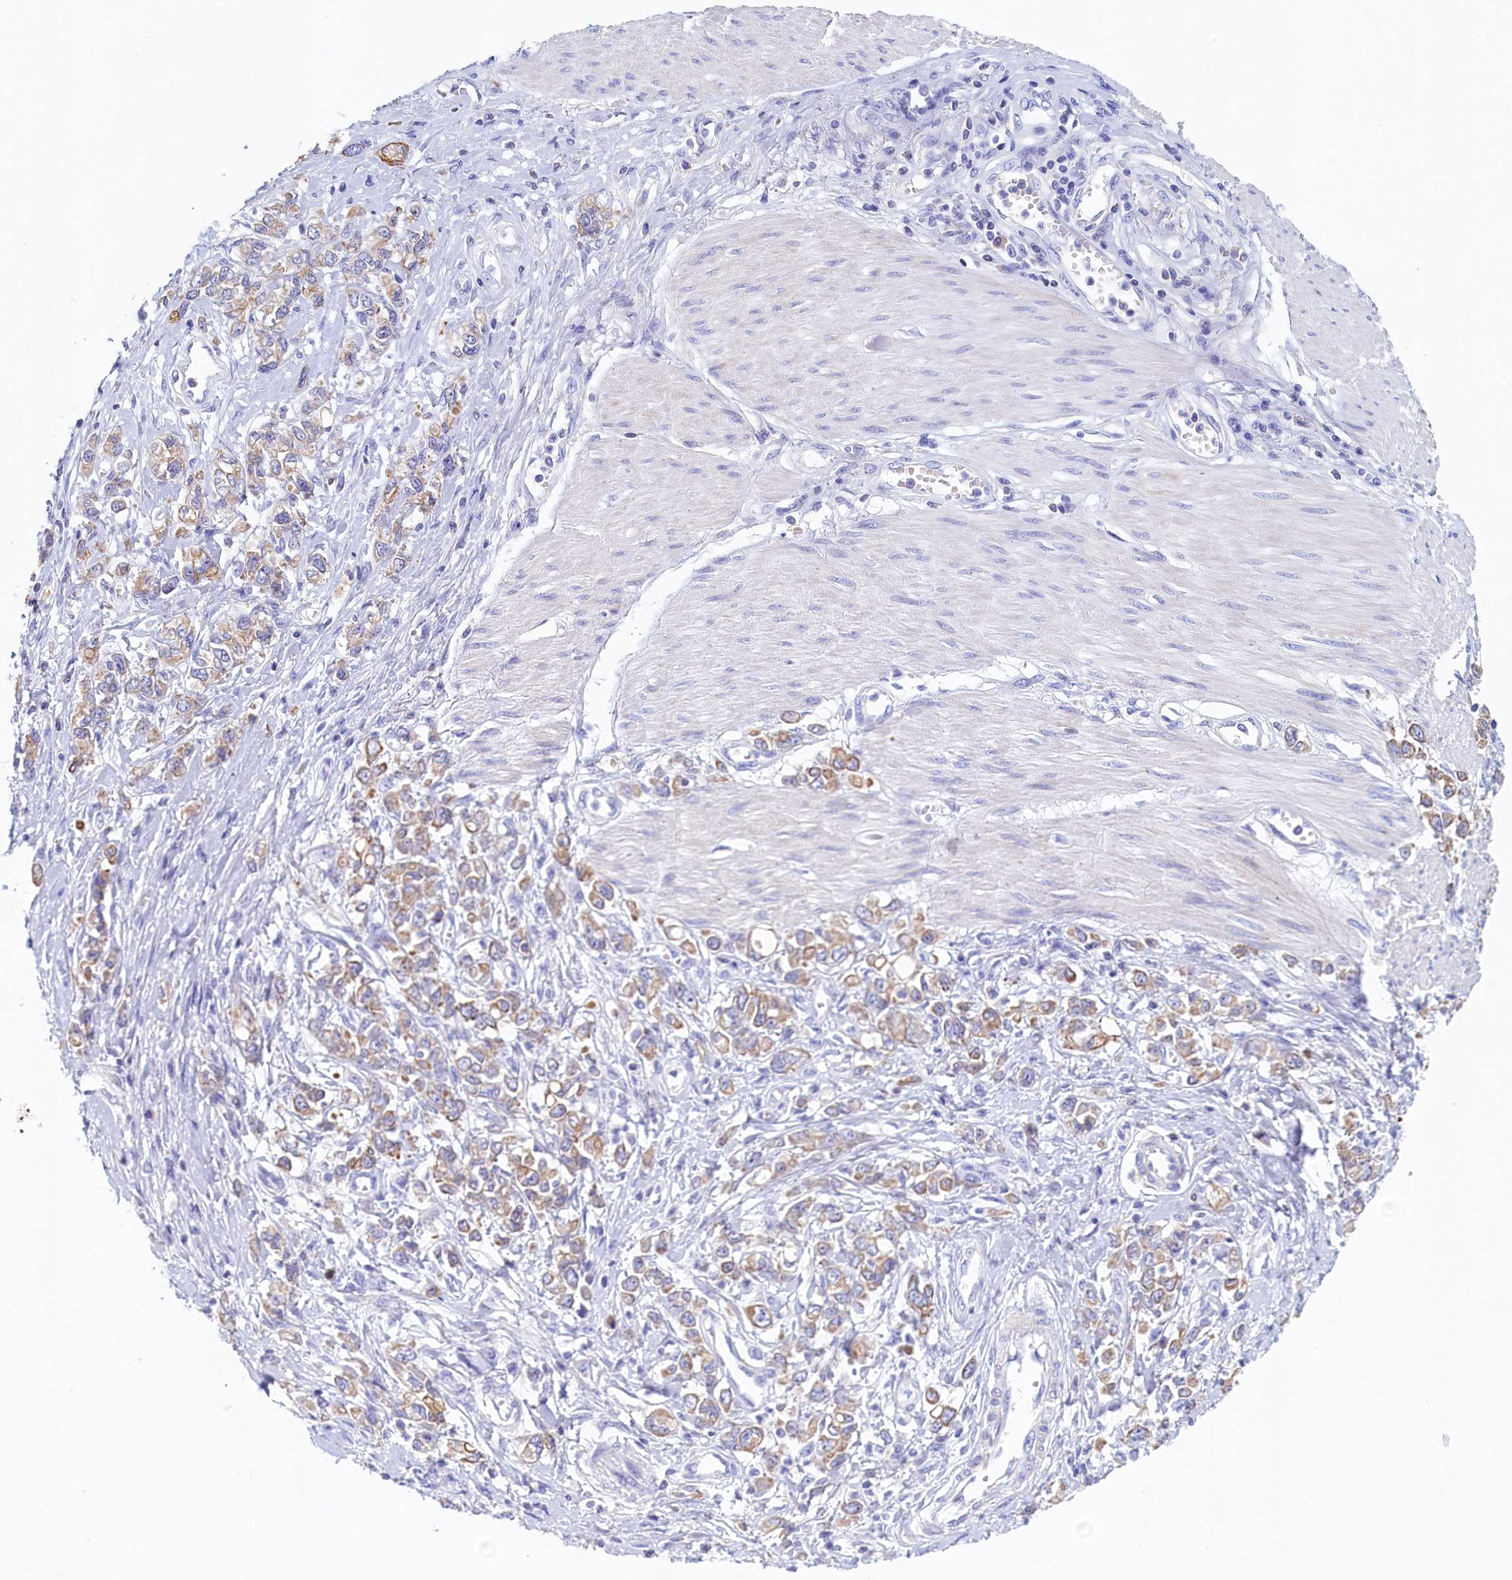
{"staining": {"intensity": "moderate", "quantity": "25%-75%", "location": "cytoplasmic/membranous"}, "tissue": "stomach cancer", "cell_type": "Tumor cells", "image_type": "cancer", "snomed": [{"axis": "morphology", "description": "Adenocarcinoma, NOS"}, {"axis": "topography", "description": "Stomach"}], "caption": "This is an image of immunohistochemistry staining of adenocarcinoma (stomach), which shows moderate staining in the cytoplasmic/membranous of tumor cells.", "gene": "GUCA1C", "patient": {"sex": "female", "age": 76}}